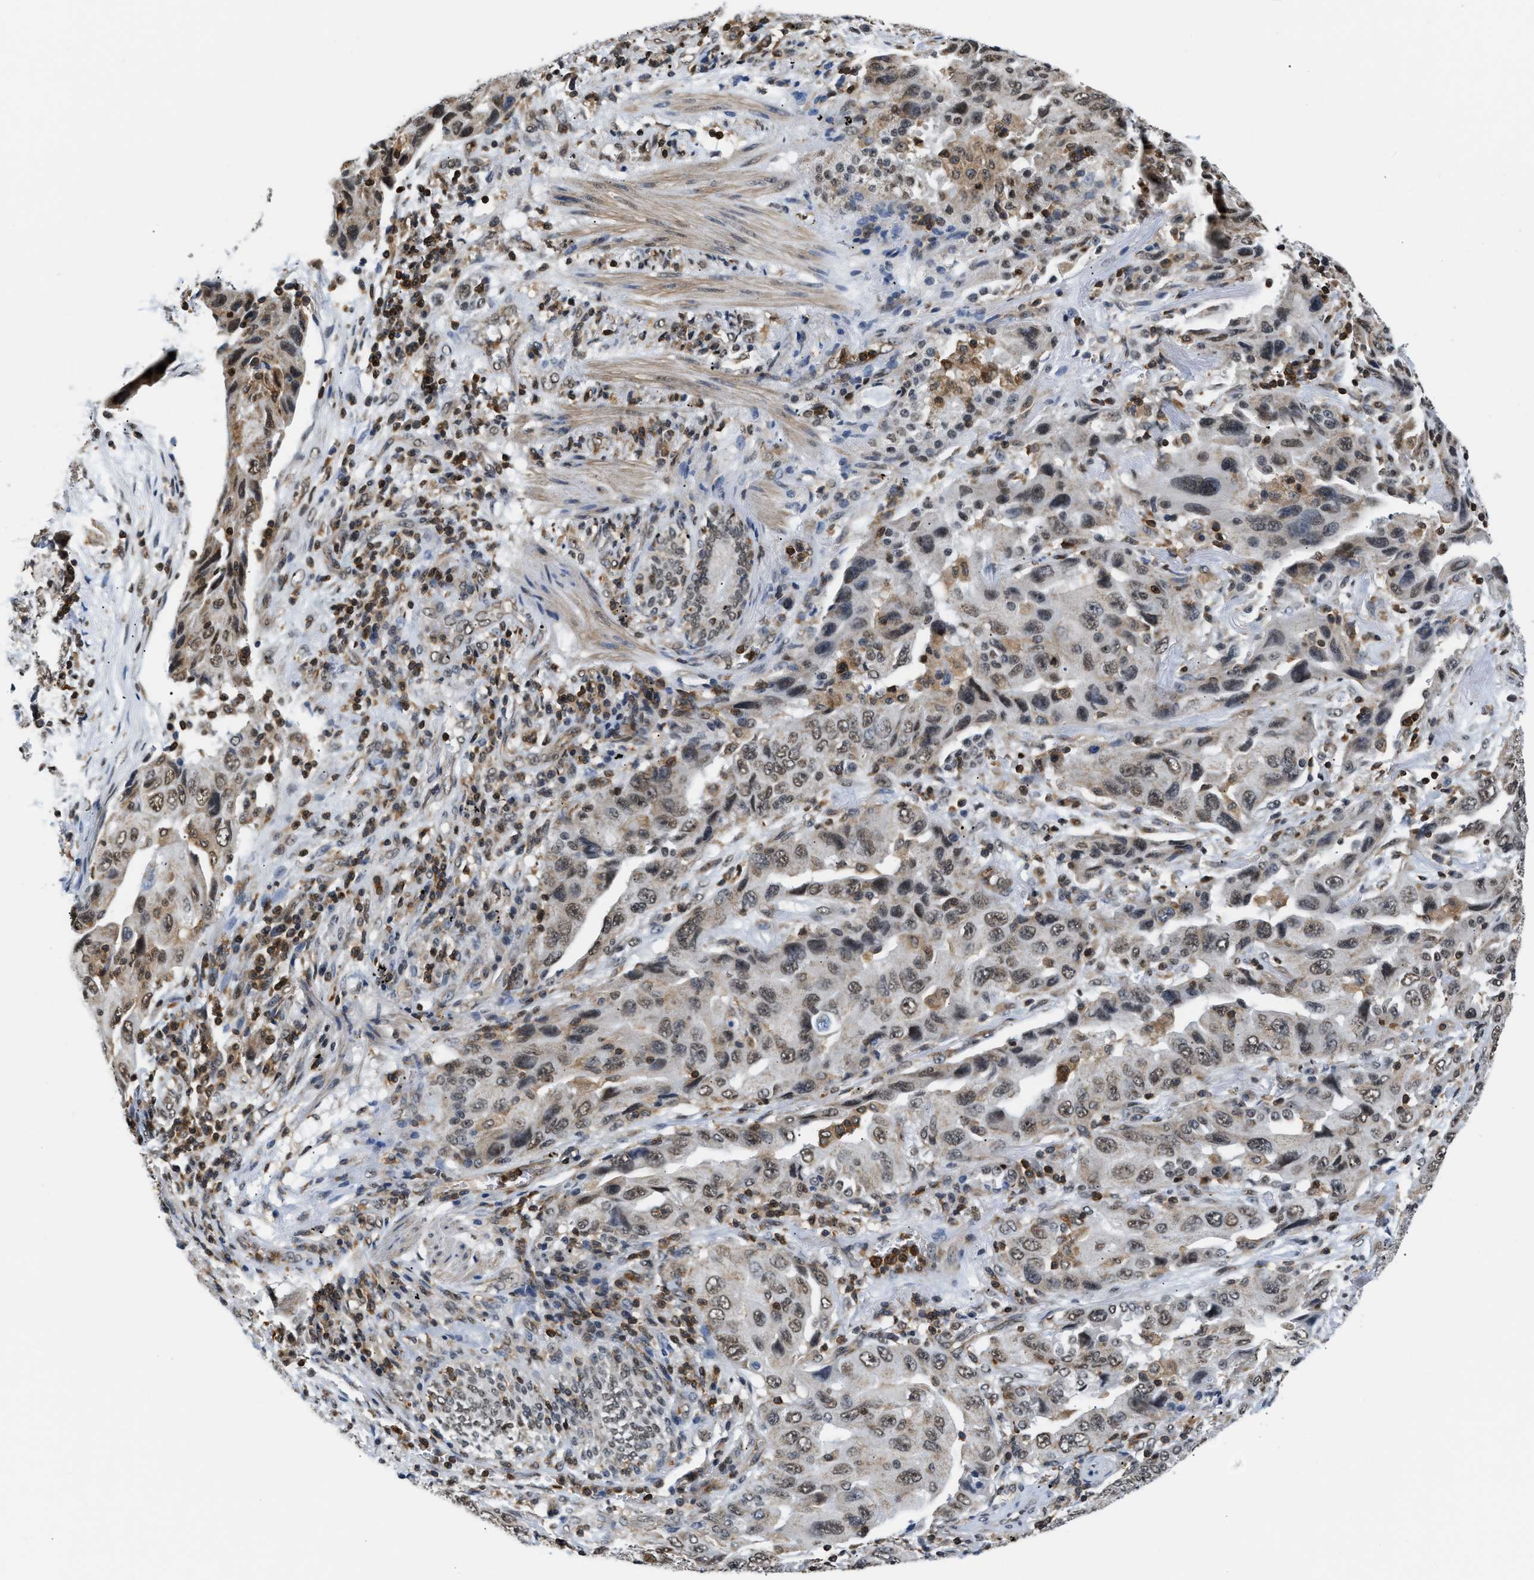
{"staining": {"intensity": "weak", "quantity": "25%-75%", "location": "nuclear"}, "tissue": "lung cancer", "cell_type": "Tumor cells", "image_type": "cancer", "snomed": [{"axis": "morphology", "description": "Adenocarcinoma, NOS"}, {"axis": "topography", "description": "Lung"}], "caption": "Tumor cells reveal weak nuclear expression in approximately 25%-75% of cells in lung adenocarcinoma.", "gene": "STK10", "patient": {"sex": "female", "age": 65}}